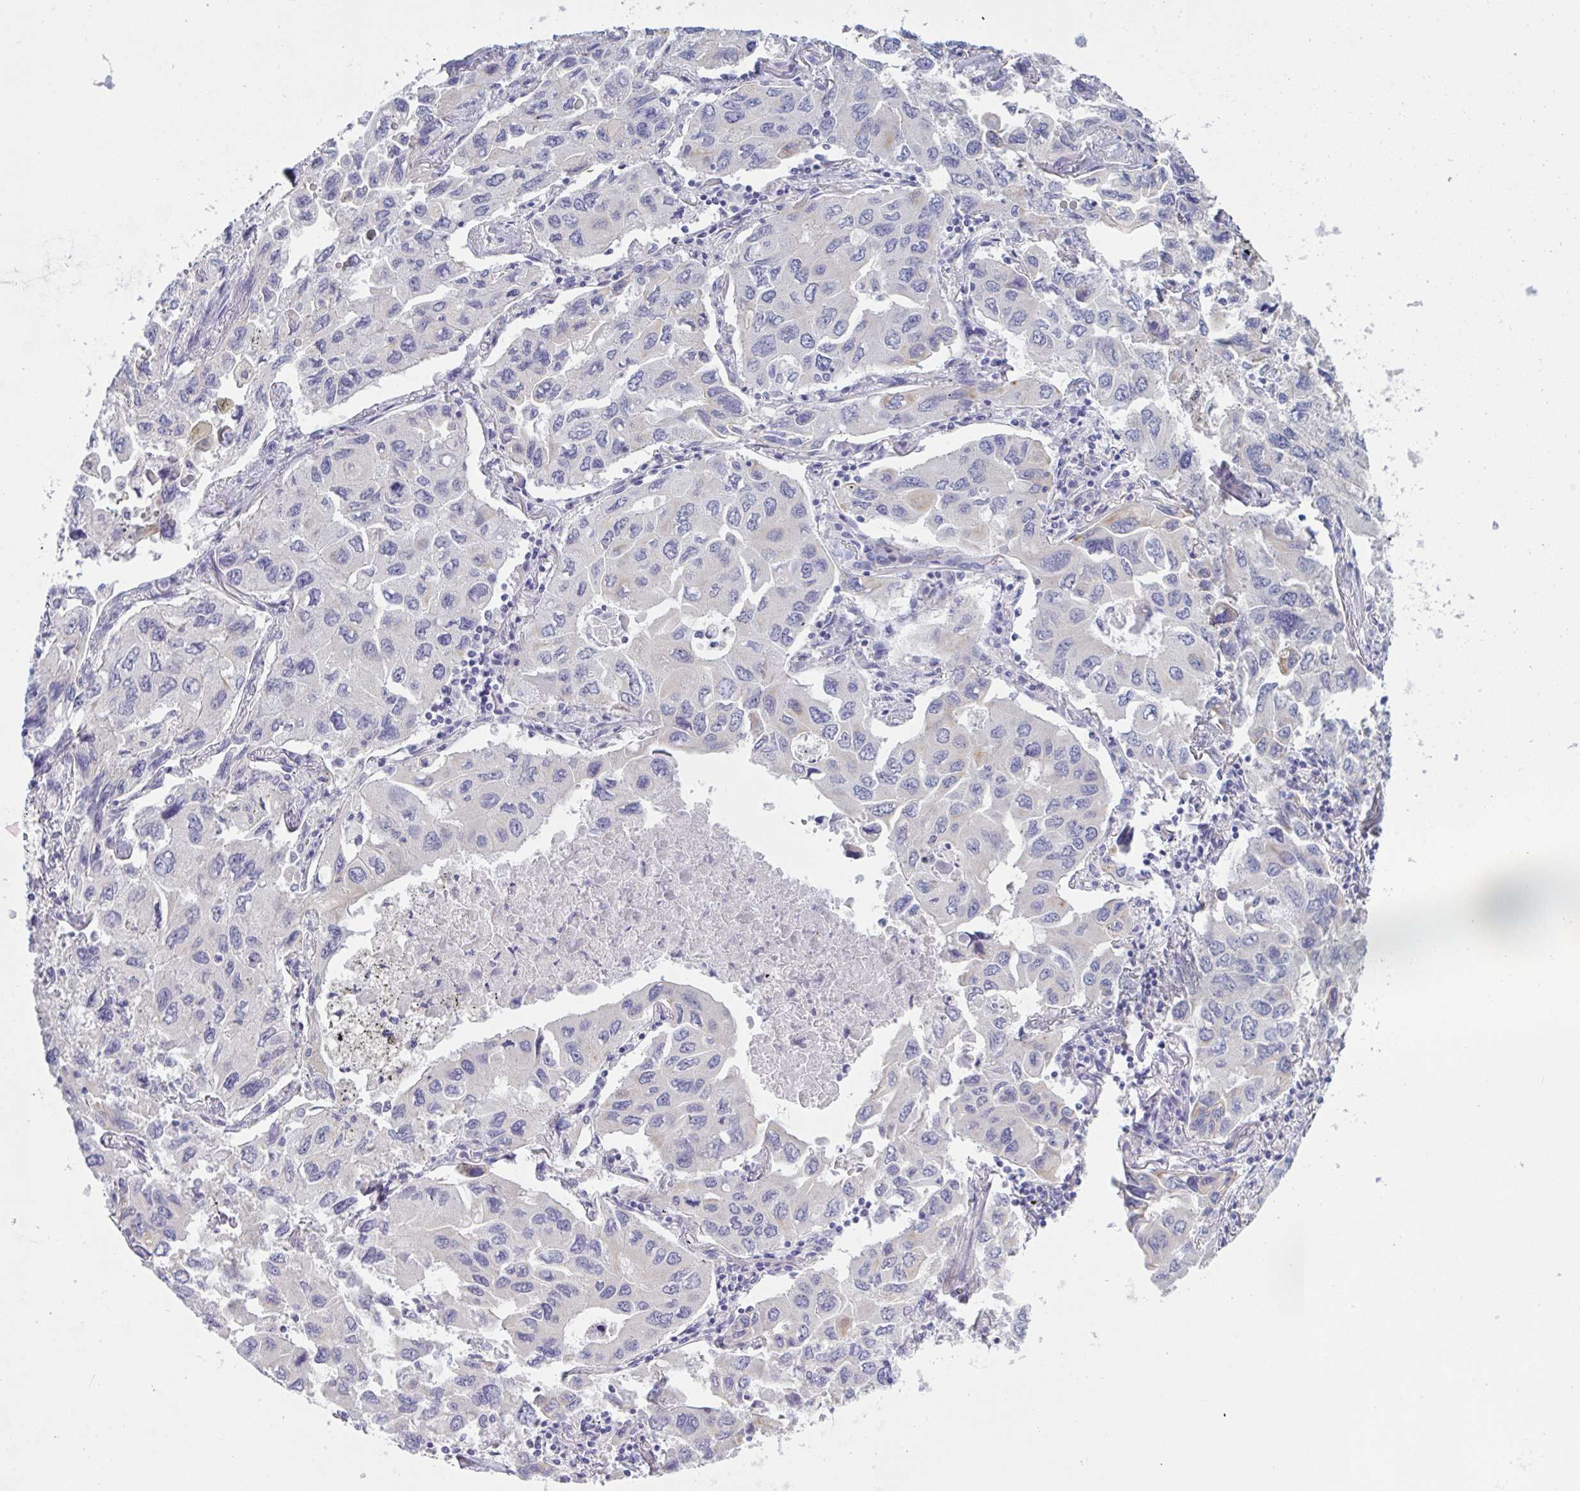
{"staining": {"intensity": "negative", "quantity": "none", "location": "none"}, "tissue": "lung cancer", "cell_type": "Tumor cells", "image_type": "cancer", "snomed": [{"axis": "morphology", "description": "Adenocarcinoma, NOS"}, {"axis": "topography", "description": "Lung"}], "caption": "Lung cancer (adenocarcinoma) was stained to show a protein in brown. There is no significant expression in tumor cells.", "gene": "TENT5D", "patient": {"sex": "male", "age": 64}}